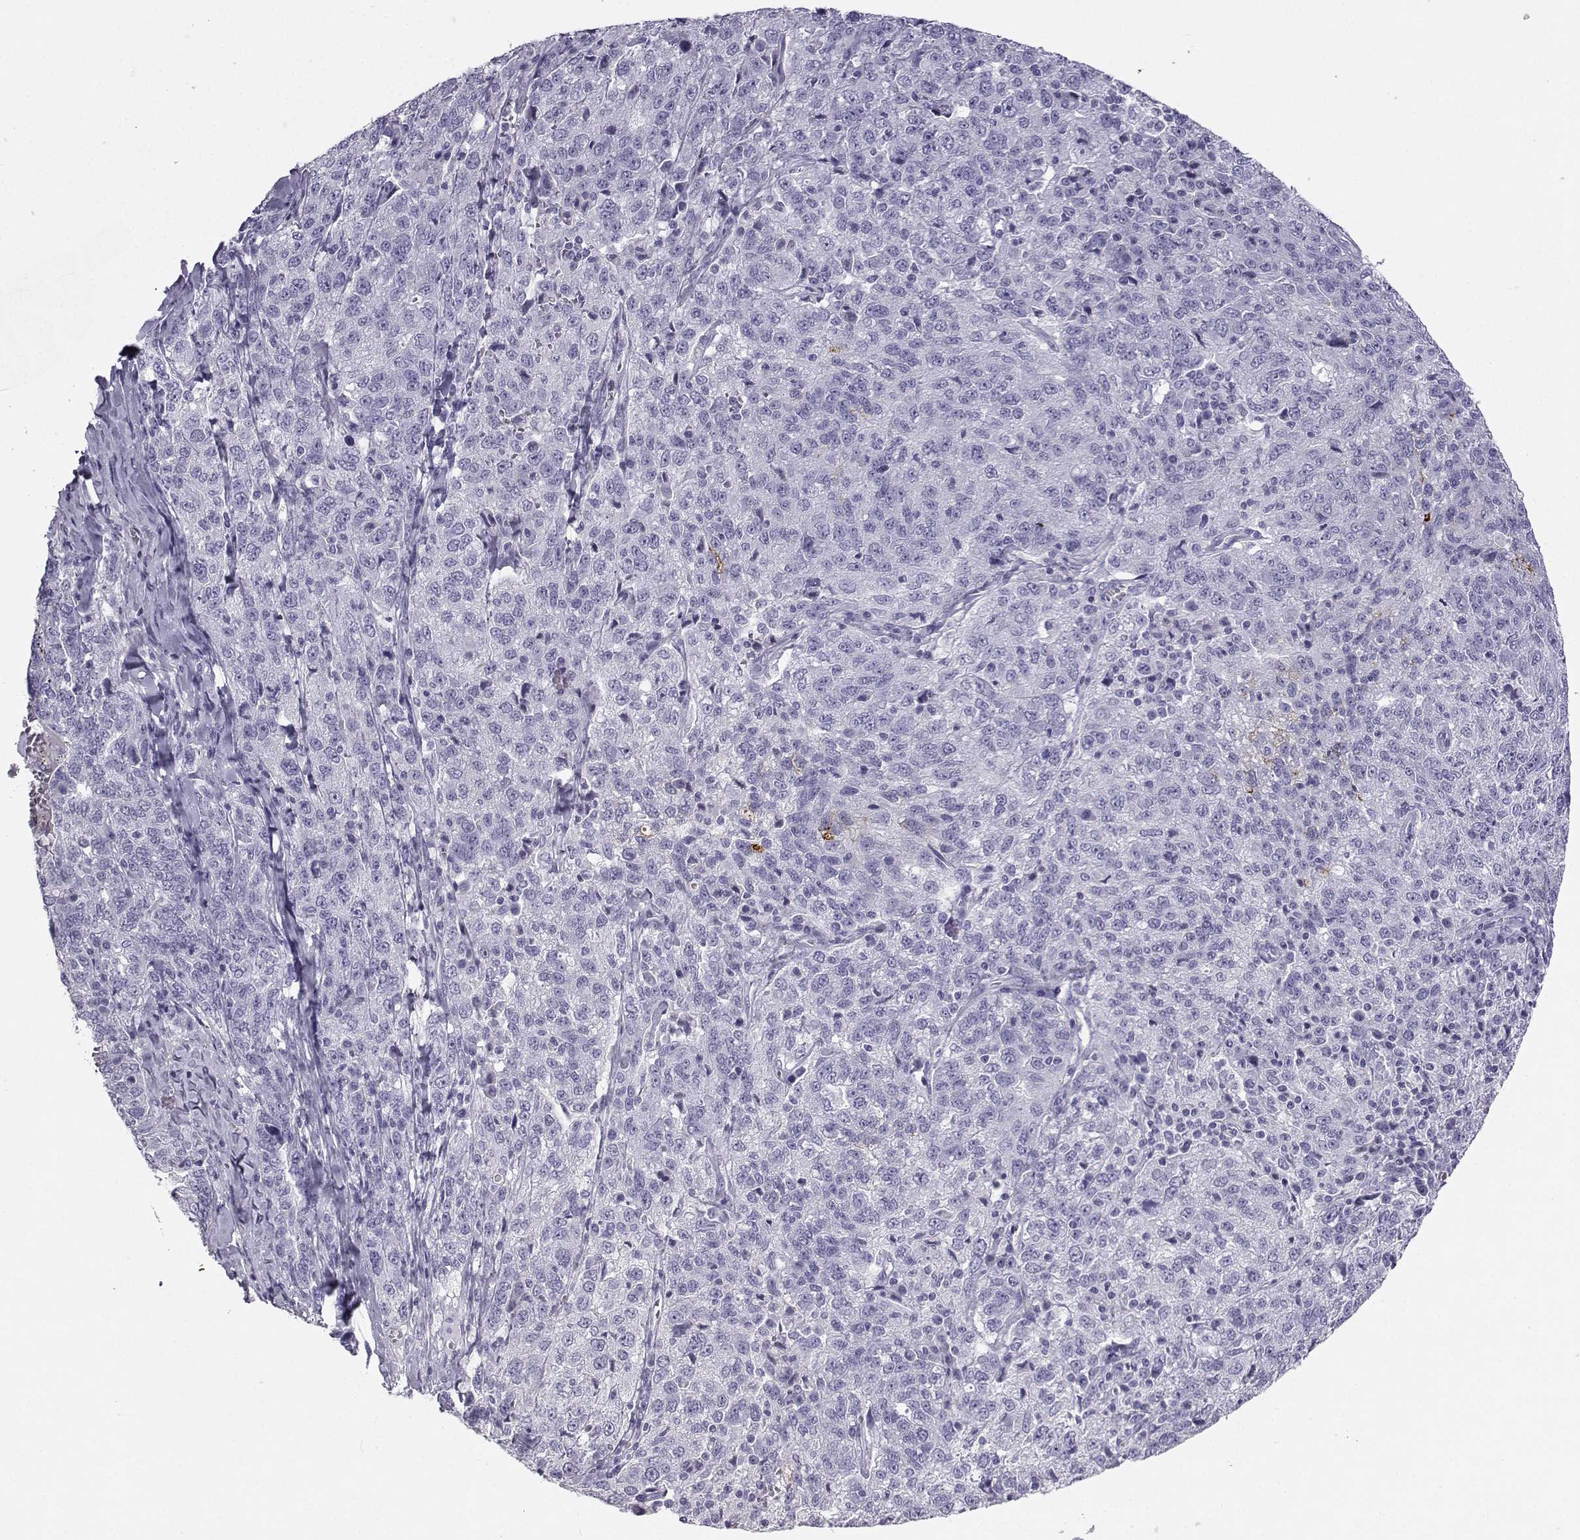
{"staining": {"intensity": "negative", "quantity": "none", "location": "none"}, "tissue": "ovarian cancer", "cell_type": "Tumor cells", "image_type": "cancer", "snomed": [{"axis": "morphology", "description": "Cystadenocarcinoma, serous, NOS"}, {"axis": "topography", "description": "Ovary"}], "caption": "Protein analysis of ovarian cancer (serous cystadenocarcinoma) reveals no significant staining in tumor cells.", "gene": "SST", "patient": {"sex": "female", "age": 71}}